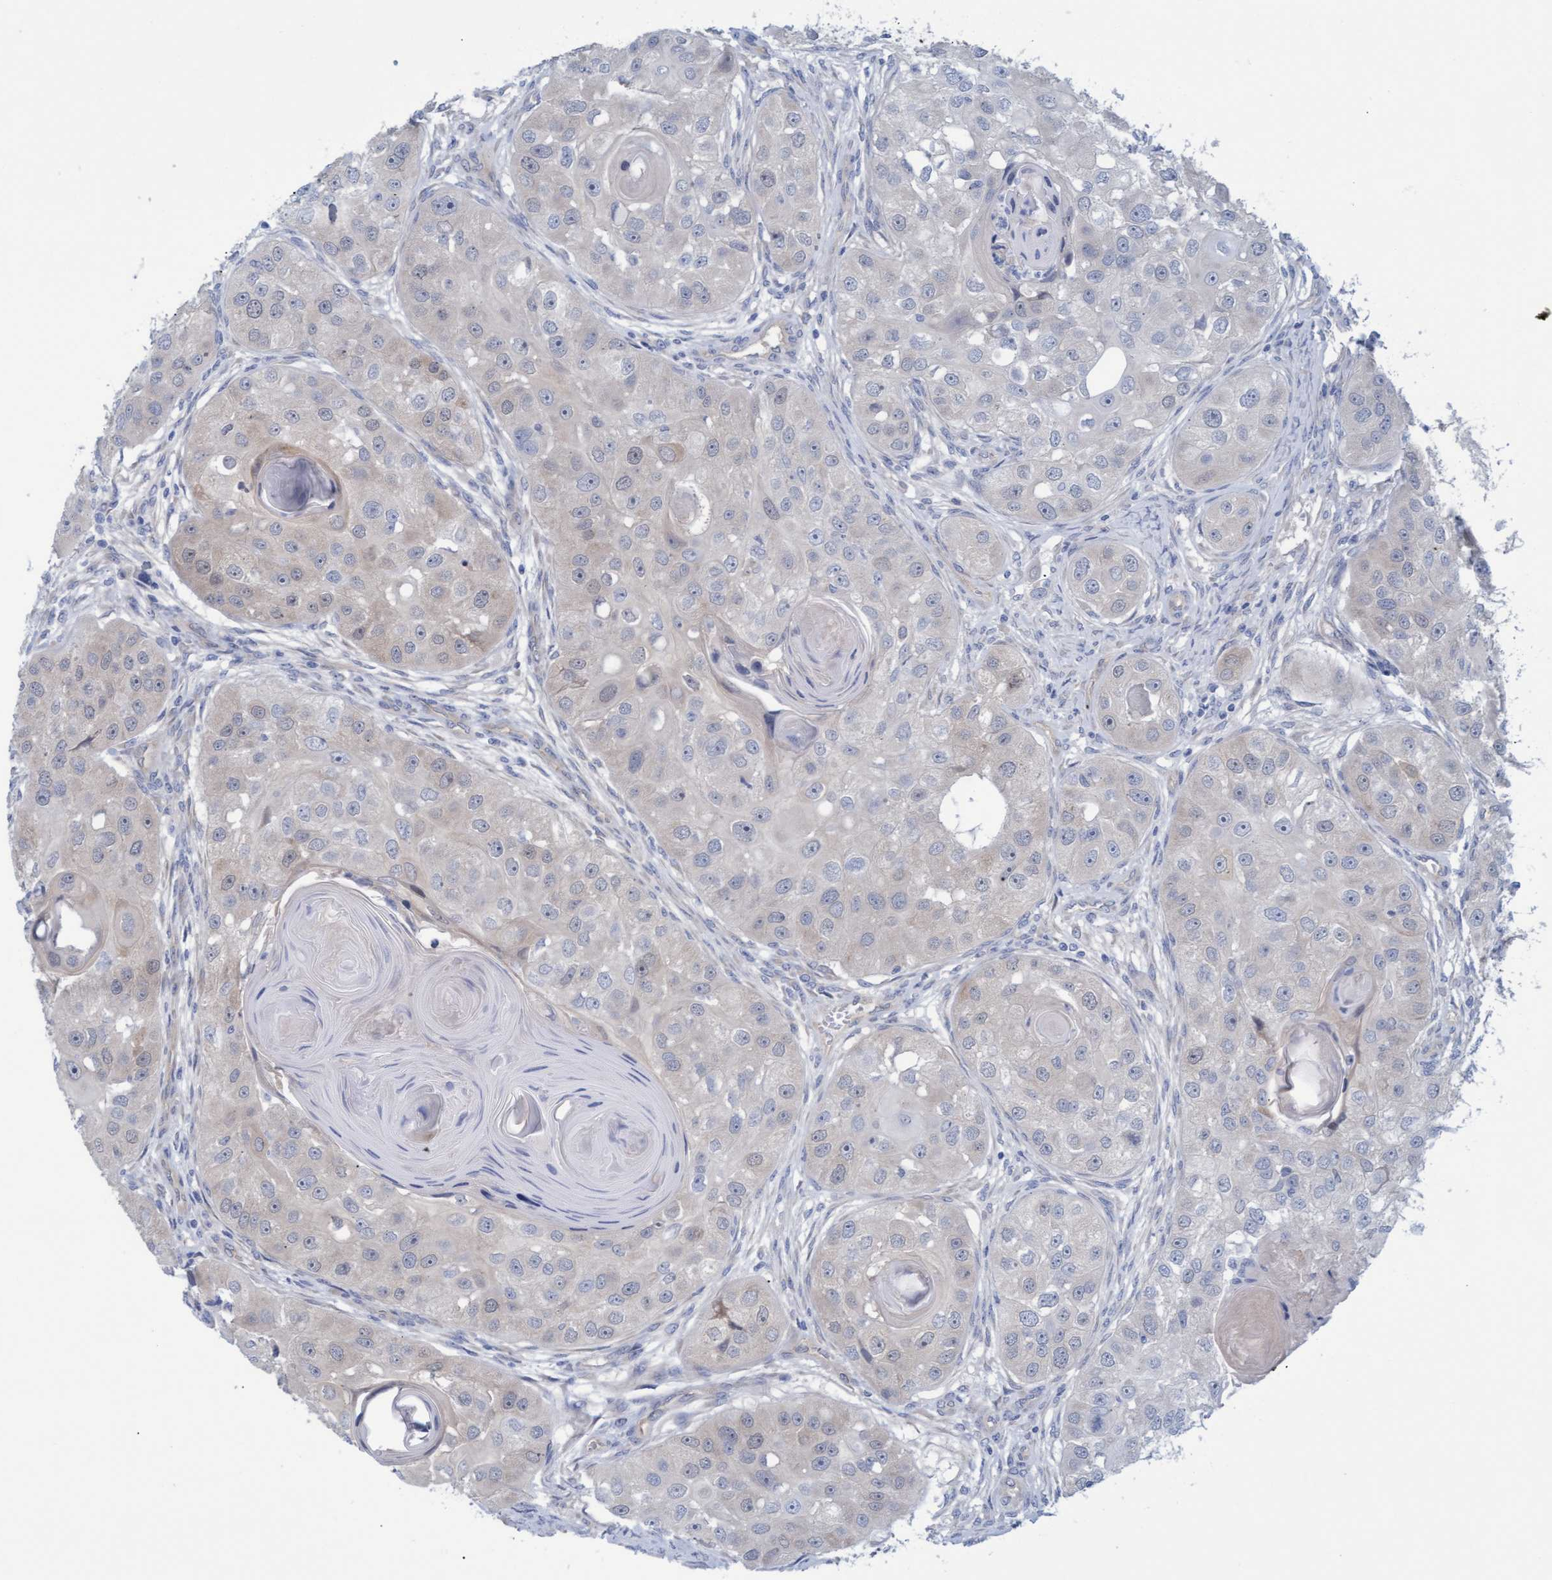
{"staining": {"intensity": "negative", "quantity": "none", "location": "none"}, "tissue": "head and neck cancer", "cell_type": "Tumor cells", "image_type": "cancer", "snomed": [{"axis": "morphology", "description": "Normal tissue, NOS"}, {"axis": "morphology", "description": "Squamous cell carcinoma, NOS"}, {"axis": "topography", "description": "Skeletal muscle"}, {"axis": "topography", "description": "Head-Neck"}], "caption": "IHC micrograph of neoplastic tissue: squamous cell carcinoma (head and neck) stained with DAB (3,3'-diaminobenzidine) demonstrates no significant protein staining in tumor cells.", "gene": "STXBP1", "patient": {"sex": "male", "age": 51}}